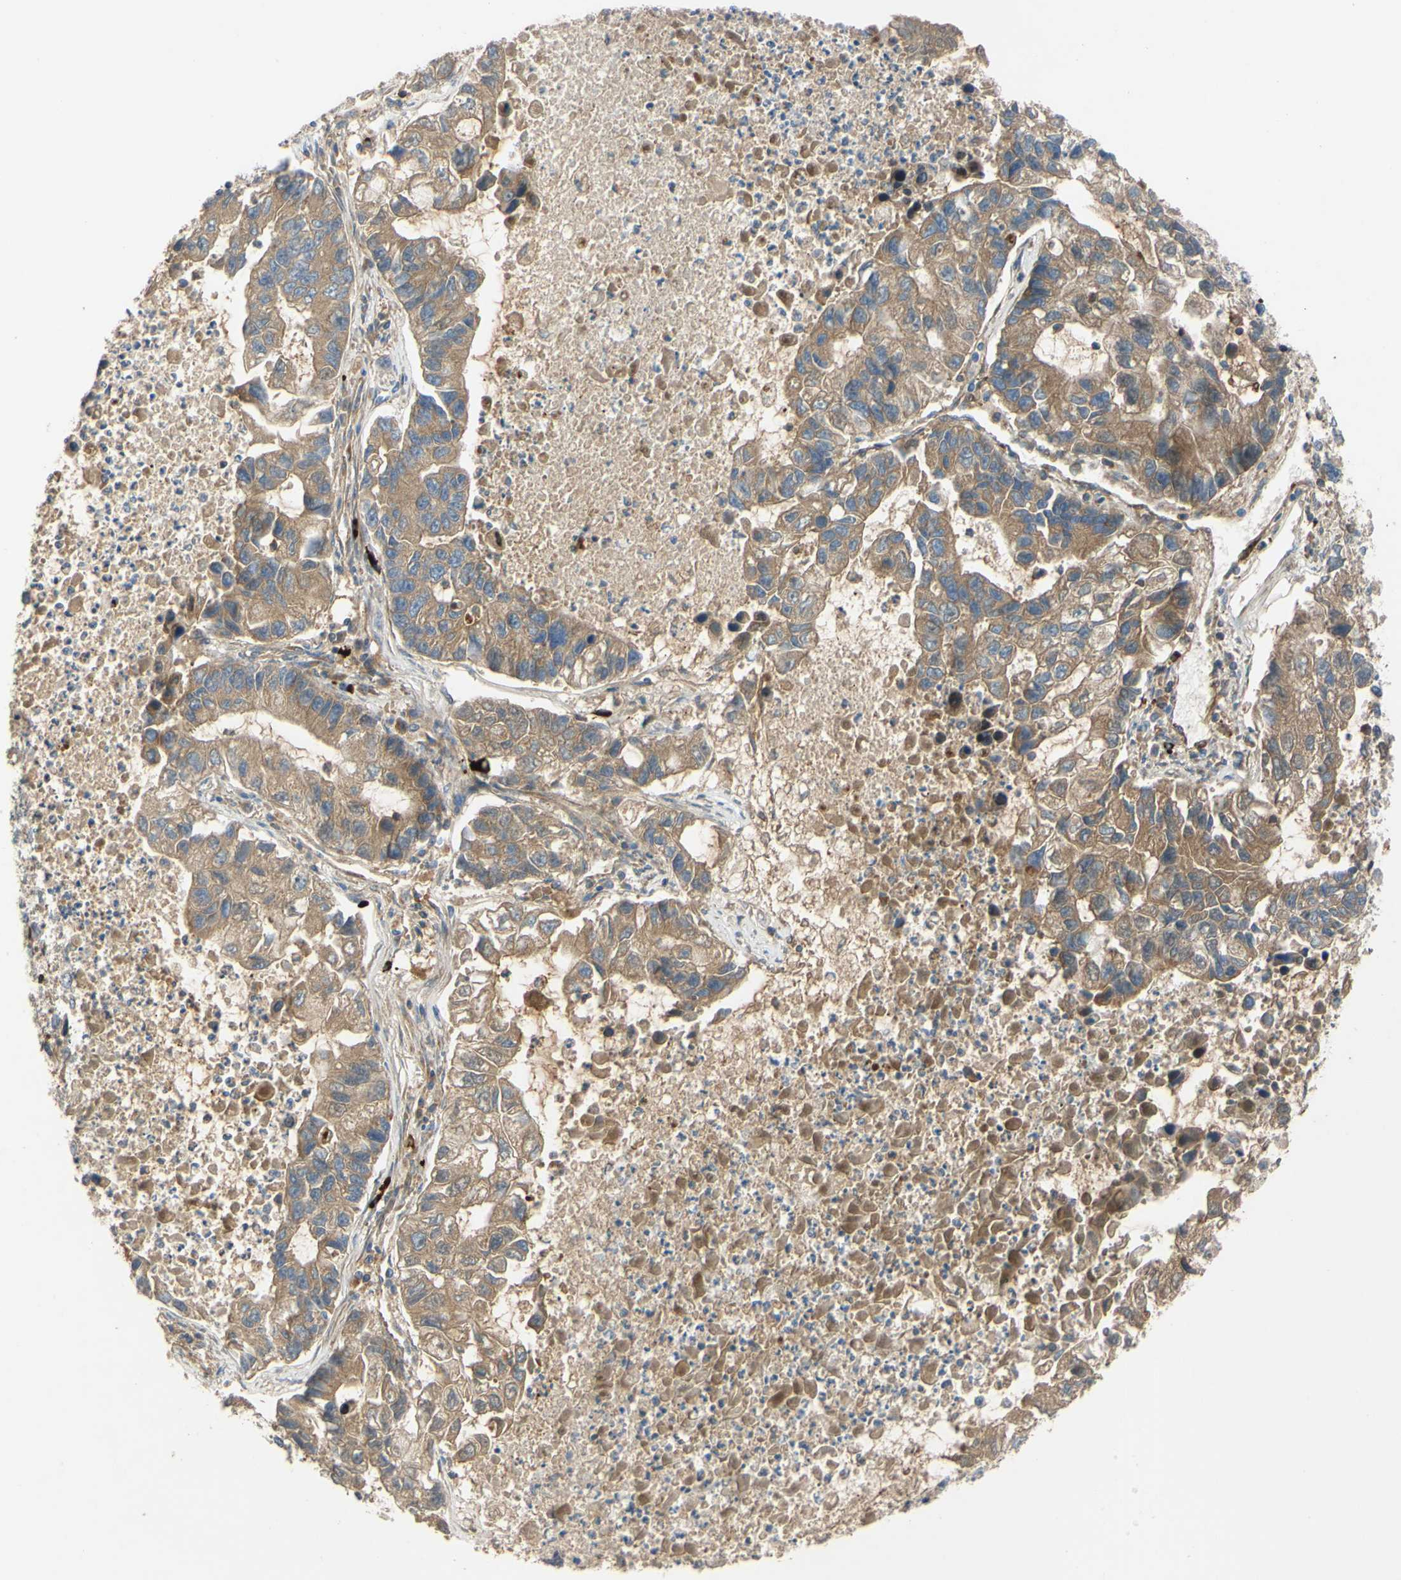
{"staining": {"intensity": "moderate", "quantity": ">75%", "location": "cytoplasmic/membranous"}, "tissue": "lung cancer", "cell_type": "Tumor cells", "image_type": "cancer", "snomed": [{"axis": "morphology", "description": "Adenocarcinoma, NOS"}, {"axis": "topography", "description": "Lung"}], "caption": "Moderate cytoplasmic/membranous expression is identified in approximately >75% of tumor cells in lung cancer.", "gene": "SPTLC1", "patient": {"sex": "female", "age": 51}}